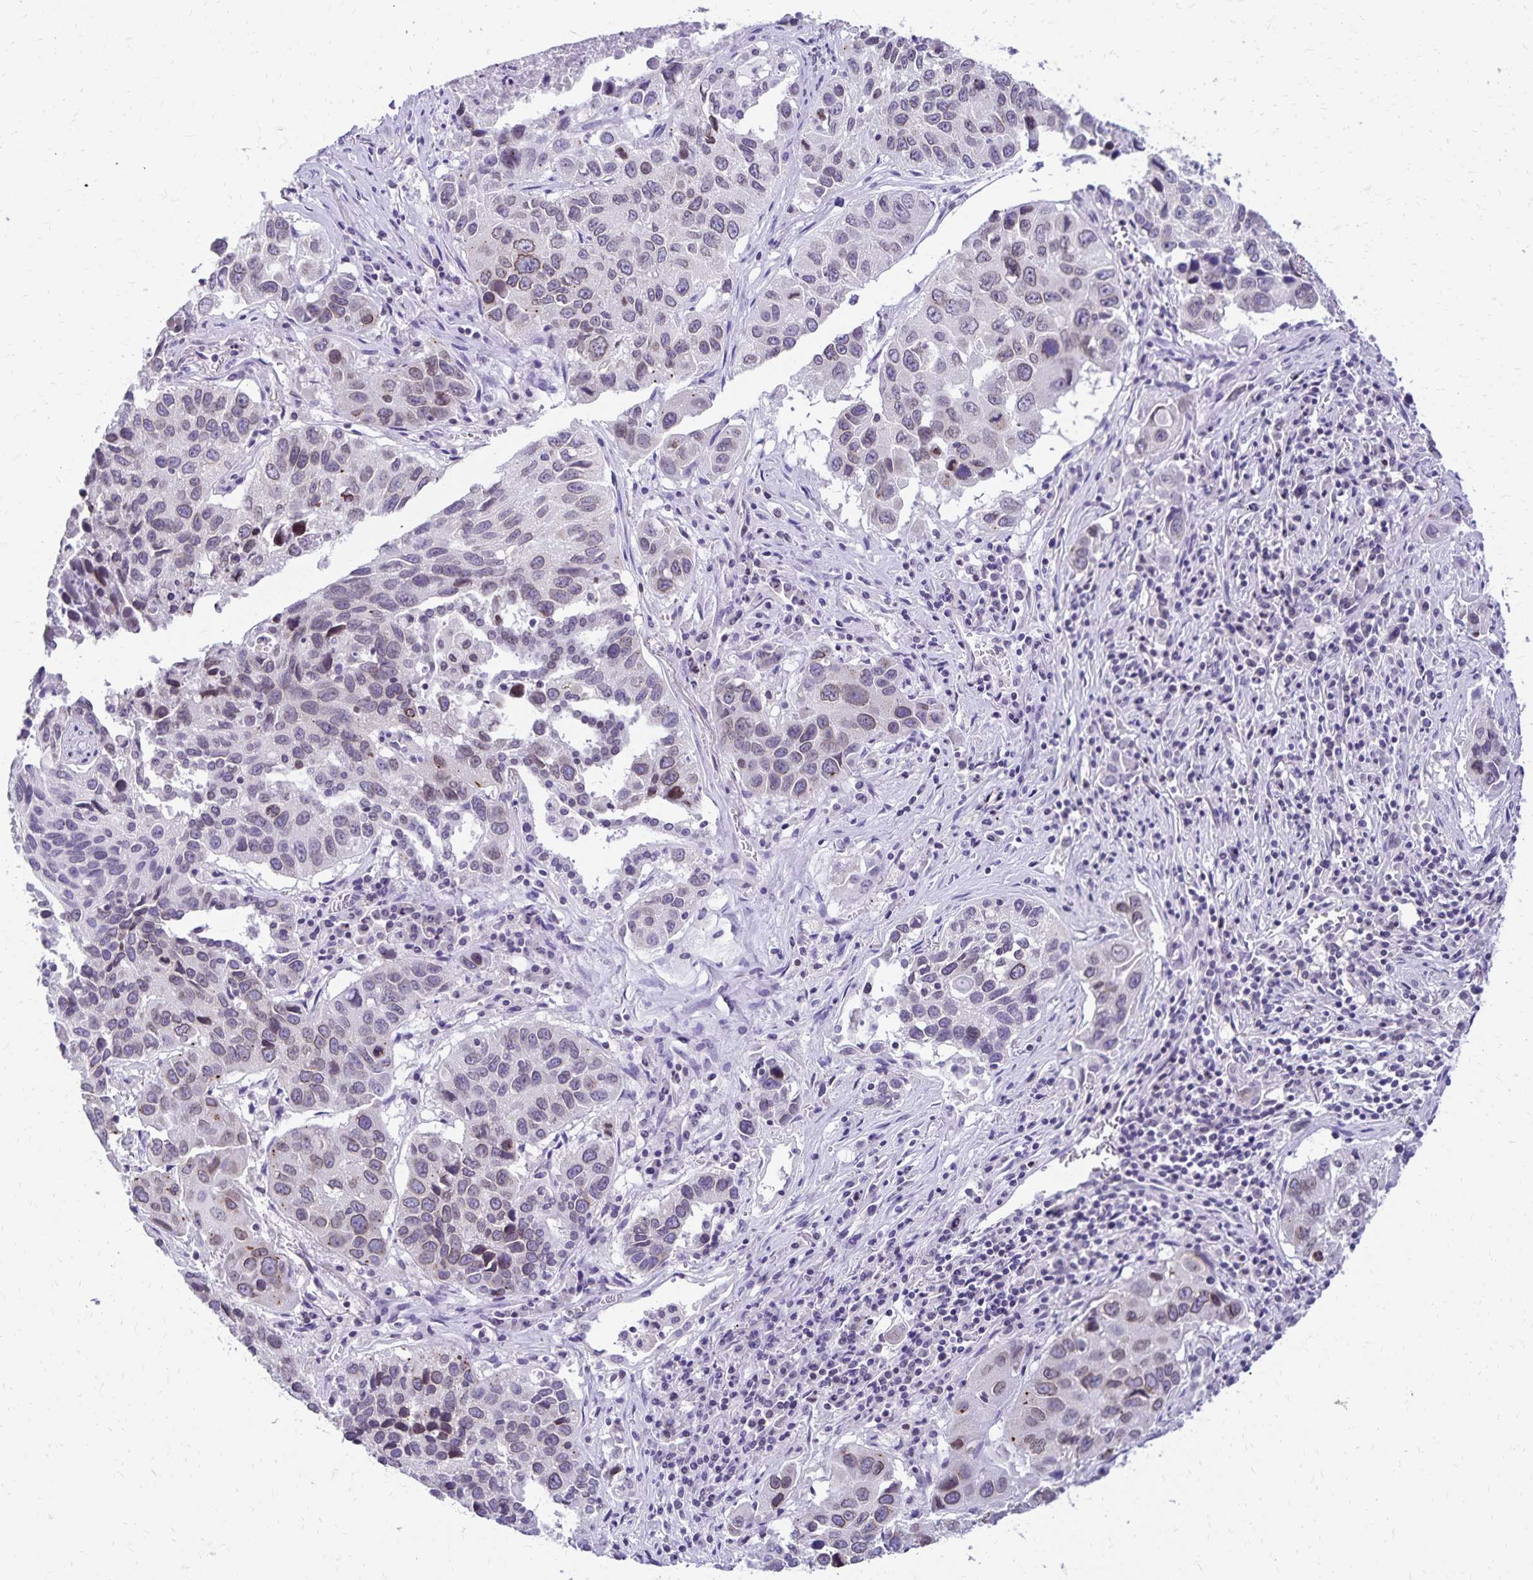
{"staining": {"intensity": "weak", "quantity": "25%-75%", "location": "cytoplasmic/membranous,nuclear"}, "tissue": "lung cancer", "cell_type": "Tumor cells", "image_type": "cancer", "snomed": [{"axis": "morphology", "description": "Squamous cell carcinoma, NOS"}, {"axis": "topography", "description": "Lung"}], "caption": "Approximately 25%-75% of tumor cells in lung cancer display weak cytoplasmic/membranous and nuclear protein positivity as visualized by brown immunohistochemical staining.", "gene": "FAM166C", "patient": {"sex": "female", "age": 61}}